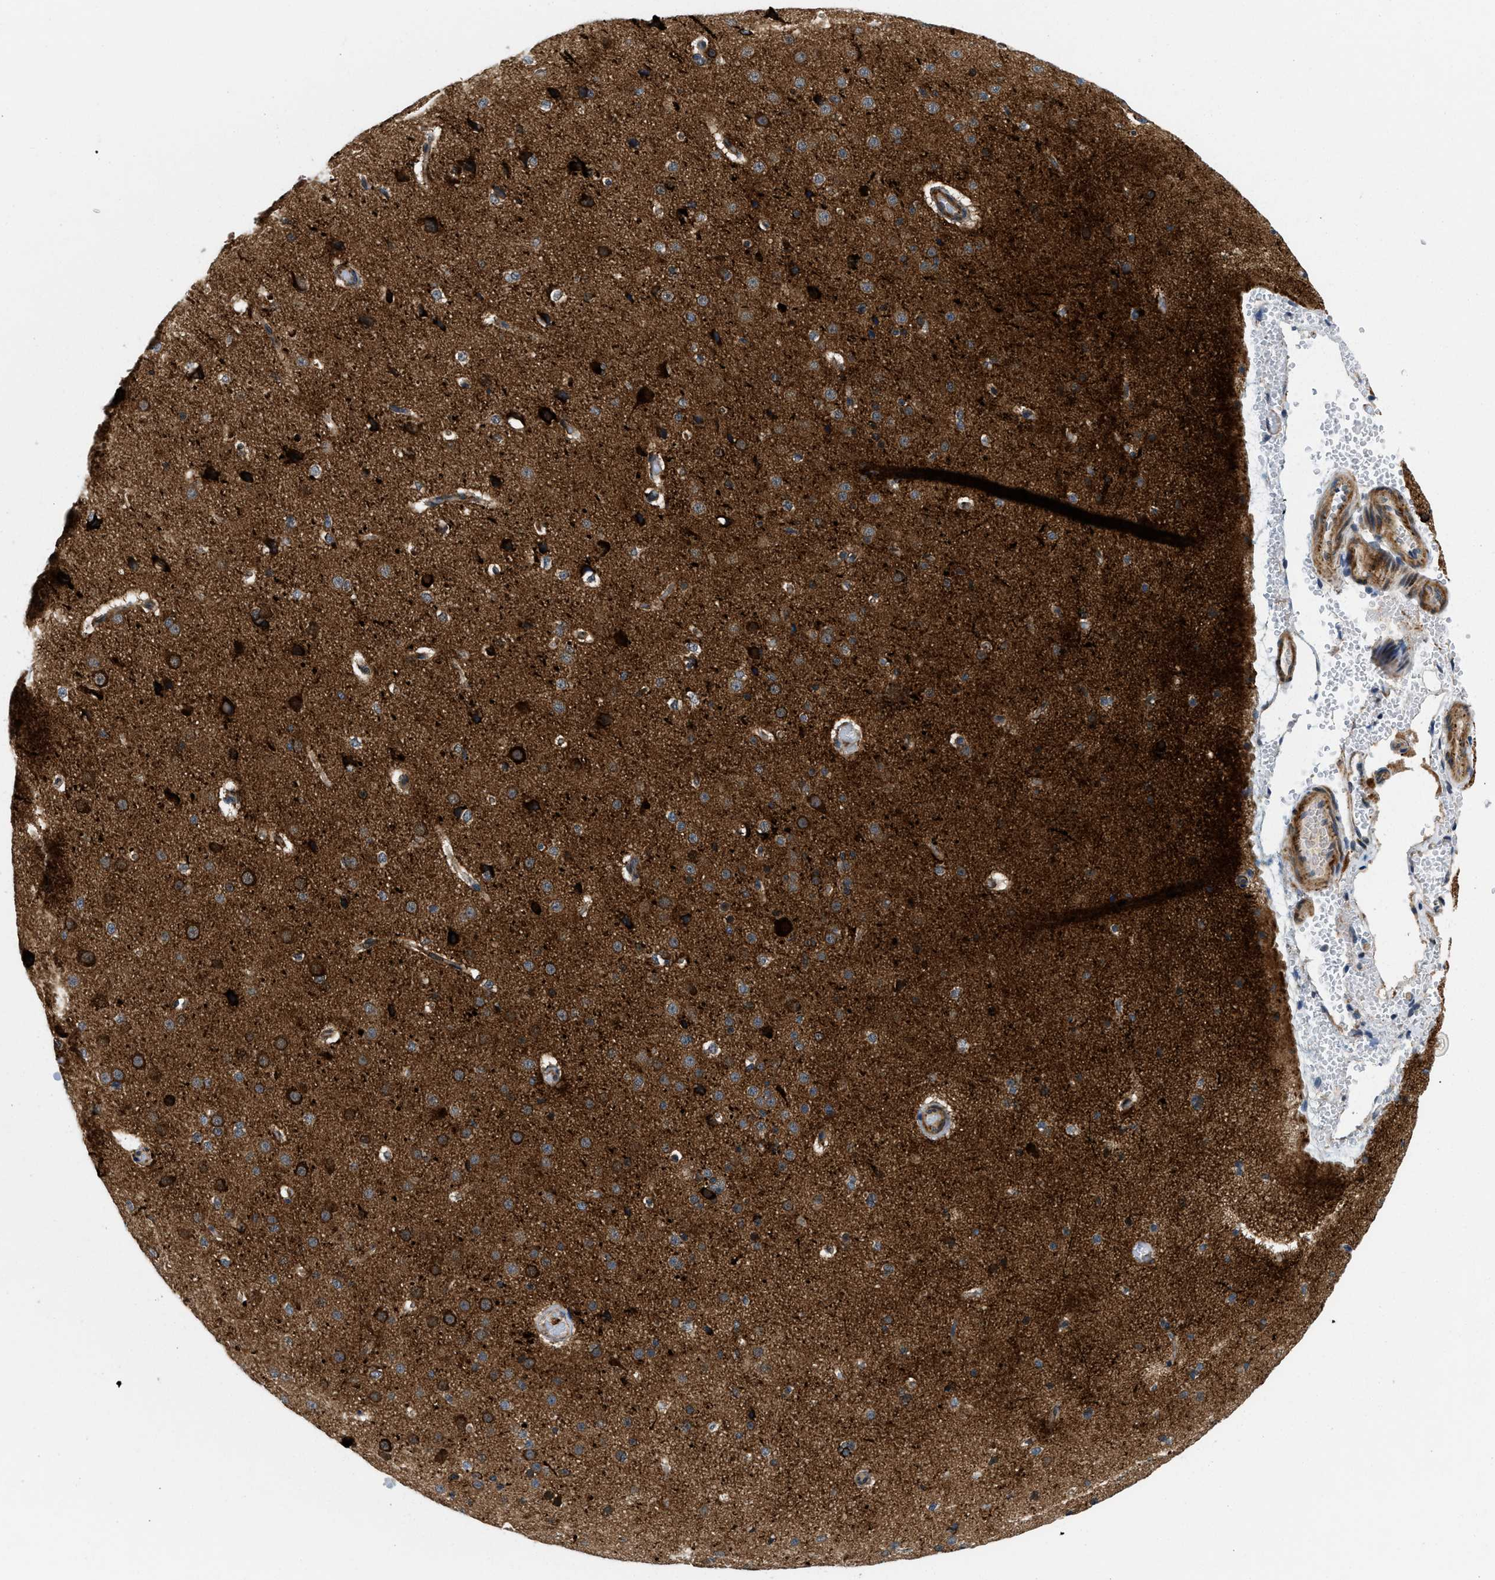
{"staining": {"intensity": "negative", "quantity": "none", "location": "none"}, "tissue": "cerebral cortex", "cell_type": "Endothelial cells", "image_type": "normal", "snomed": [{"axis": "morphology", "description": "Normal tissue, NOS"}, {"axis": "morphology", "description": "Developmental malformation"}, {"axis": "topography", "description": "Cerebral cortex"}], "caption": "DAB immunohistochemical staining of benign human cerebral cortex shows no significant staining in endothelial cells.", "gene": "ZNF599", "patient": {"sex": "female", "age": 30}}